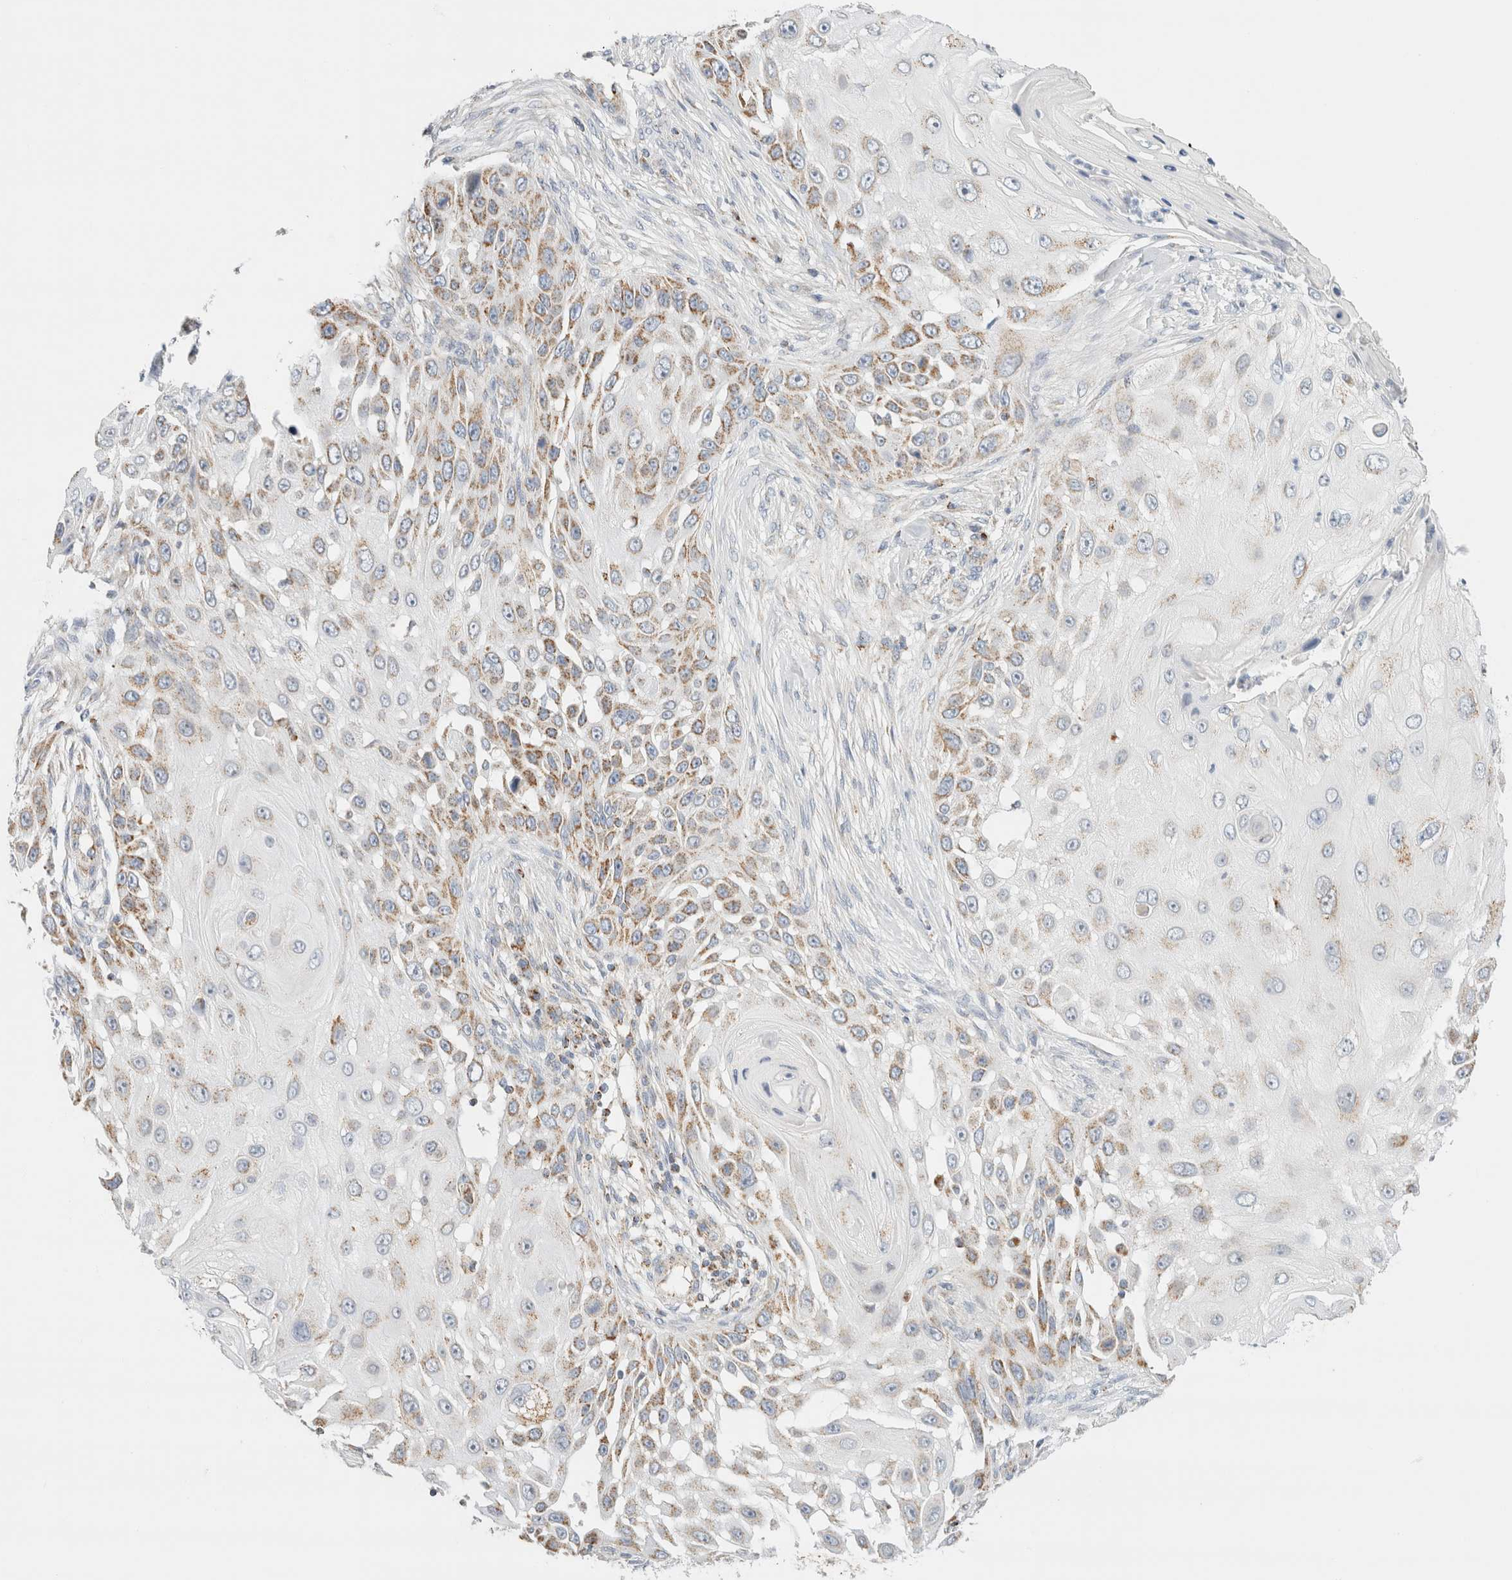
{"staining": {"intensity": "moderate", "quantity": ">75%", "location": "cytoplasmic/membranous"}, "tissue": "skin cancer", "cell_type": "Tumor cells", "image_type": "cancer", "snomed": [{"axis": "morphology", "description": "Squamous cell carcinoma, NOS"}, {"axis": "topography", "description": "Skin"}], "caption": "Human squamous cell carcinoma (skin) stained with a protein marker demonstrates moderate staining in tumor cells.", "gene": "HDHD3", "patient": {"sex": "female", "age": 44}}